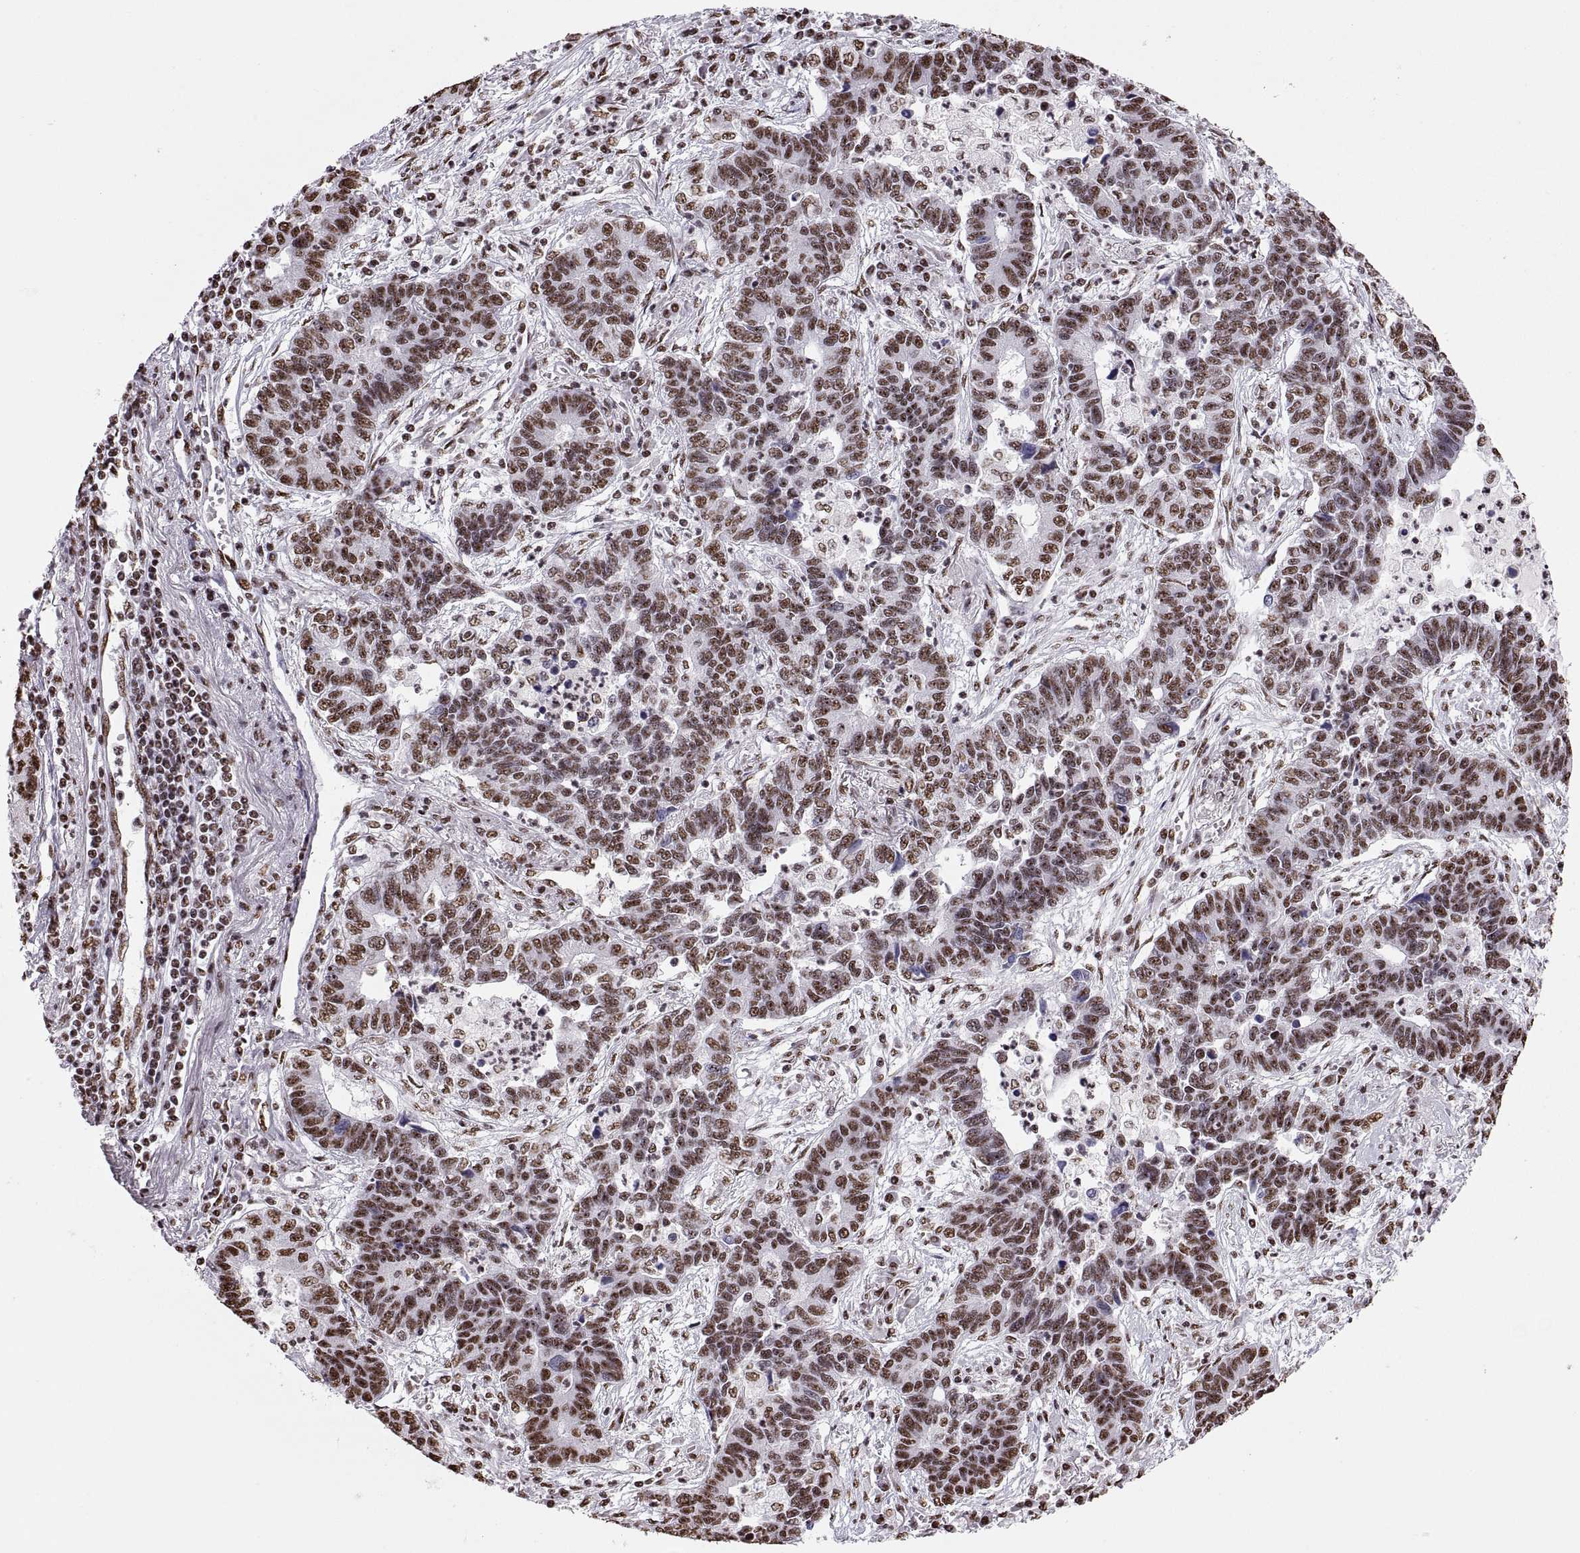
{"staining": {"intensity": "moderate", "quantity": "25%-75%", "location": "nuclear"}, "tissue": "lung cancer", "cell_type": "Tumor cells", "image_type": "cancer", "snomed": [{"axis": "morphology", "description": "Adenocarcinoma, NOS"}, {"axis": "topography", "description": "Lung"}], "caption": "About 25%-75% of tumor cells in lung cancer (adenocarcinoma) show moderate nuclear protein expression as visualized by brown immunohistochemical staining.", "gene": "SNAI1", "patient": {"sex": "female", "age": 57}}